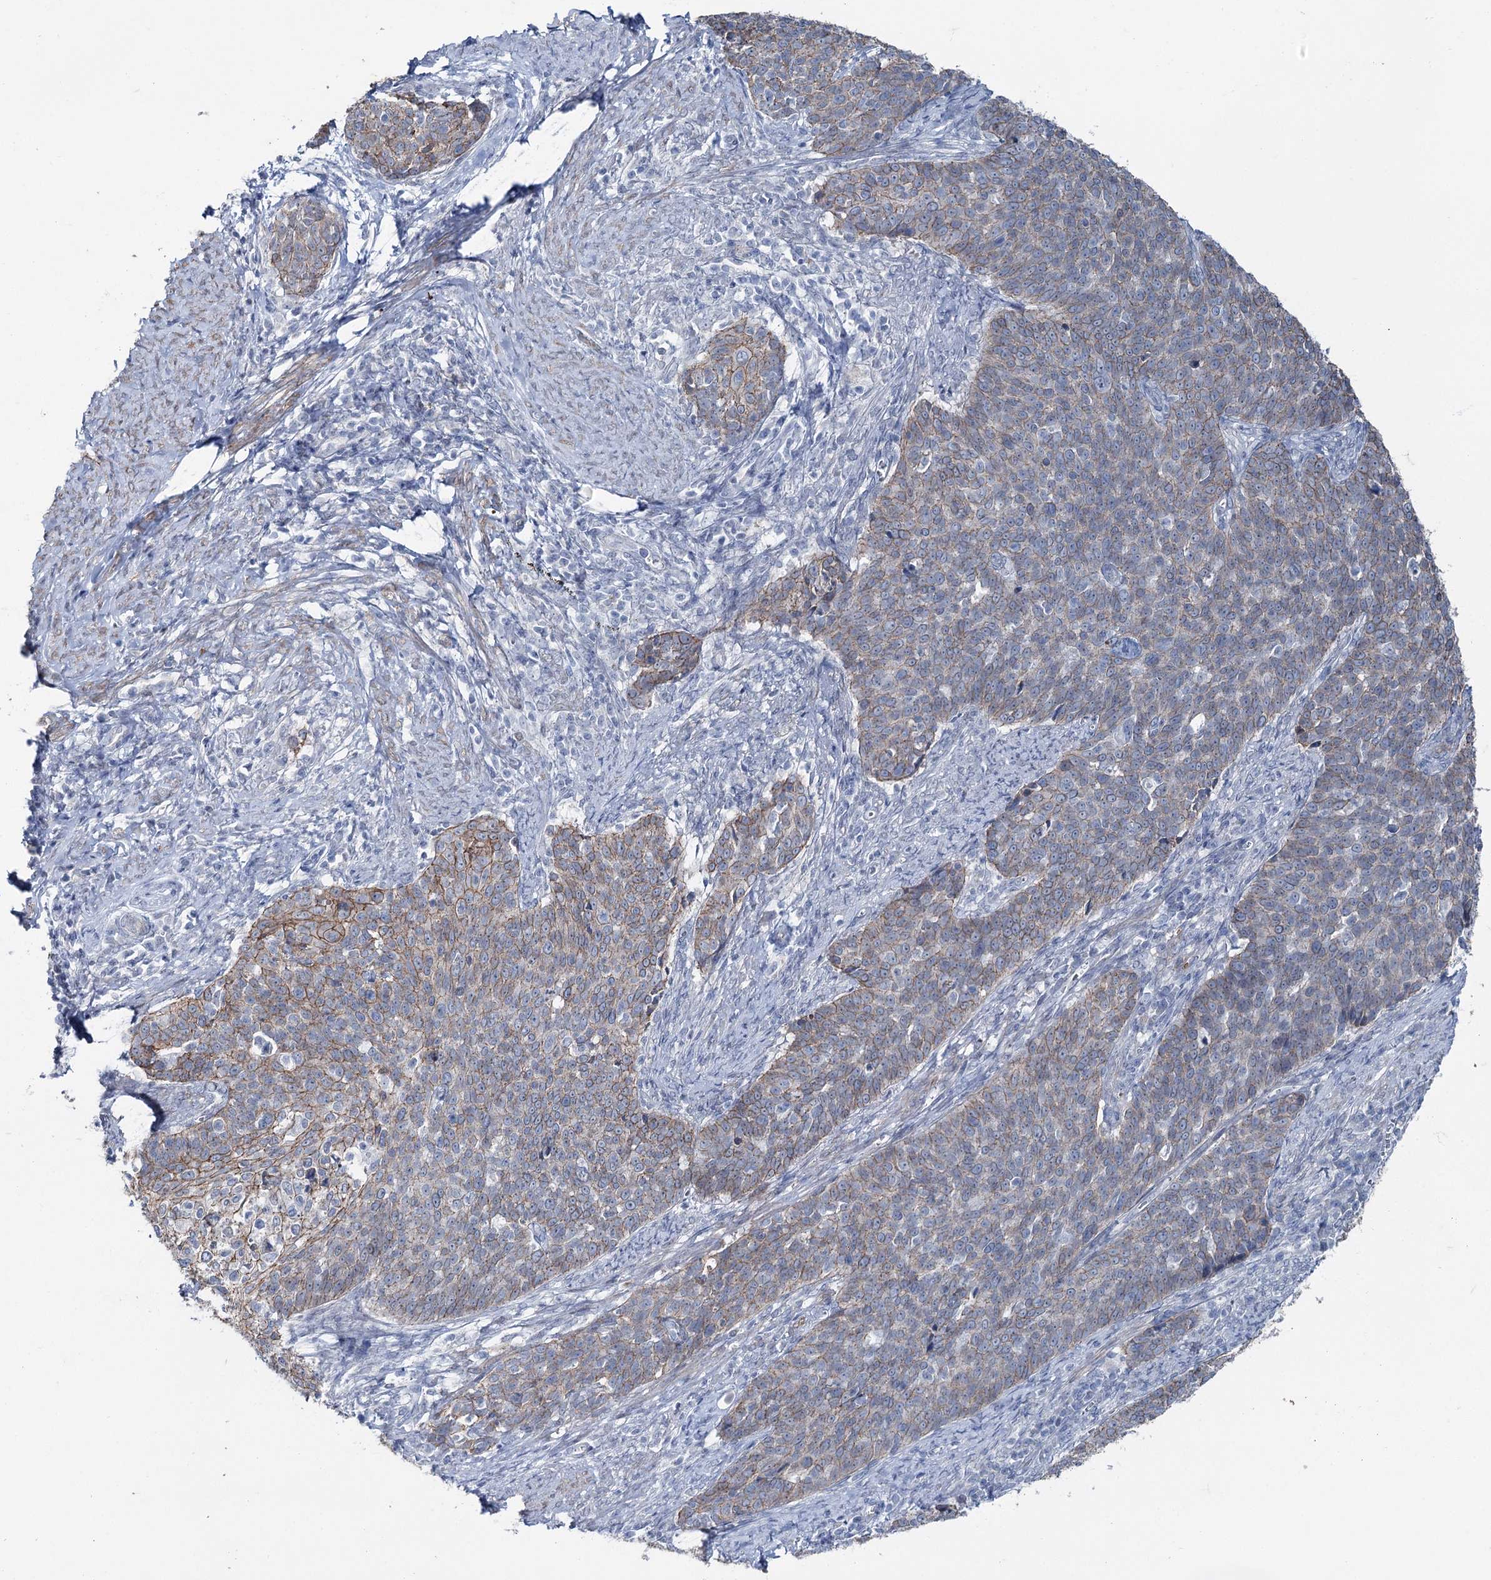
{"staining": {"intensity": "moderate", "quantity": "25%-75%", "location": "cytoplasmic/membranous"}, "tissue": "cervical cancer", "cell_type": "Tumor cells", "image_type": "cancer", "snomed": [{"axis": "morphology", "description": "Squamous cell carcinoma, NOS"}, {"axis": "topography", "description": "Cervix"}], "caption": "Cervical squamous cell carcinoma stained with a protein marker reveals moderate staining in tumor cells.", "gene": "FAM120B", "patient": {"sex": "female", "age": 39}}